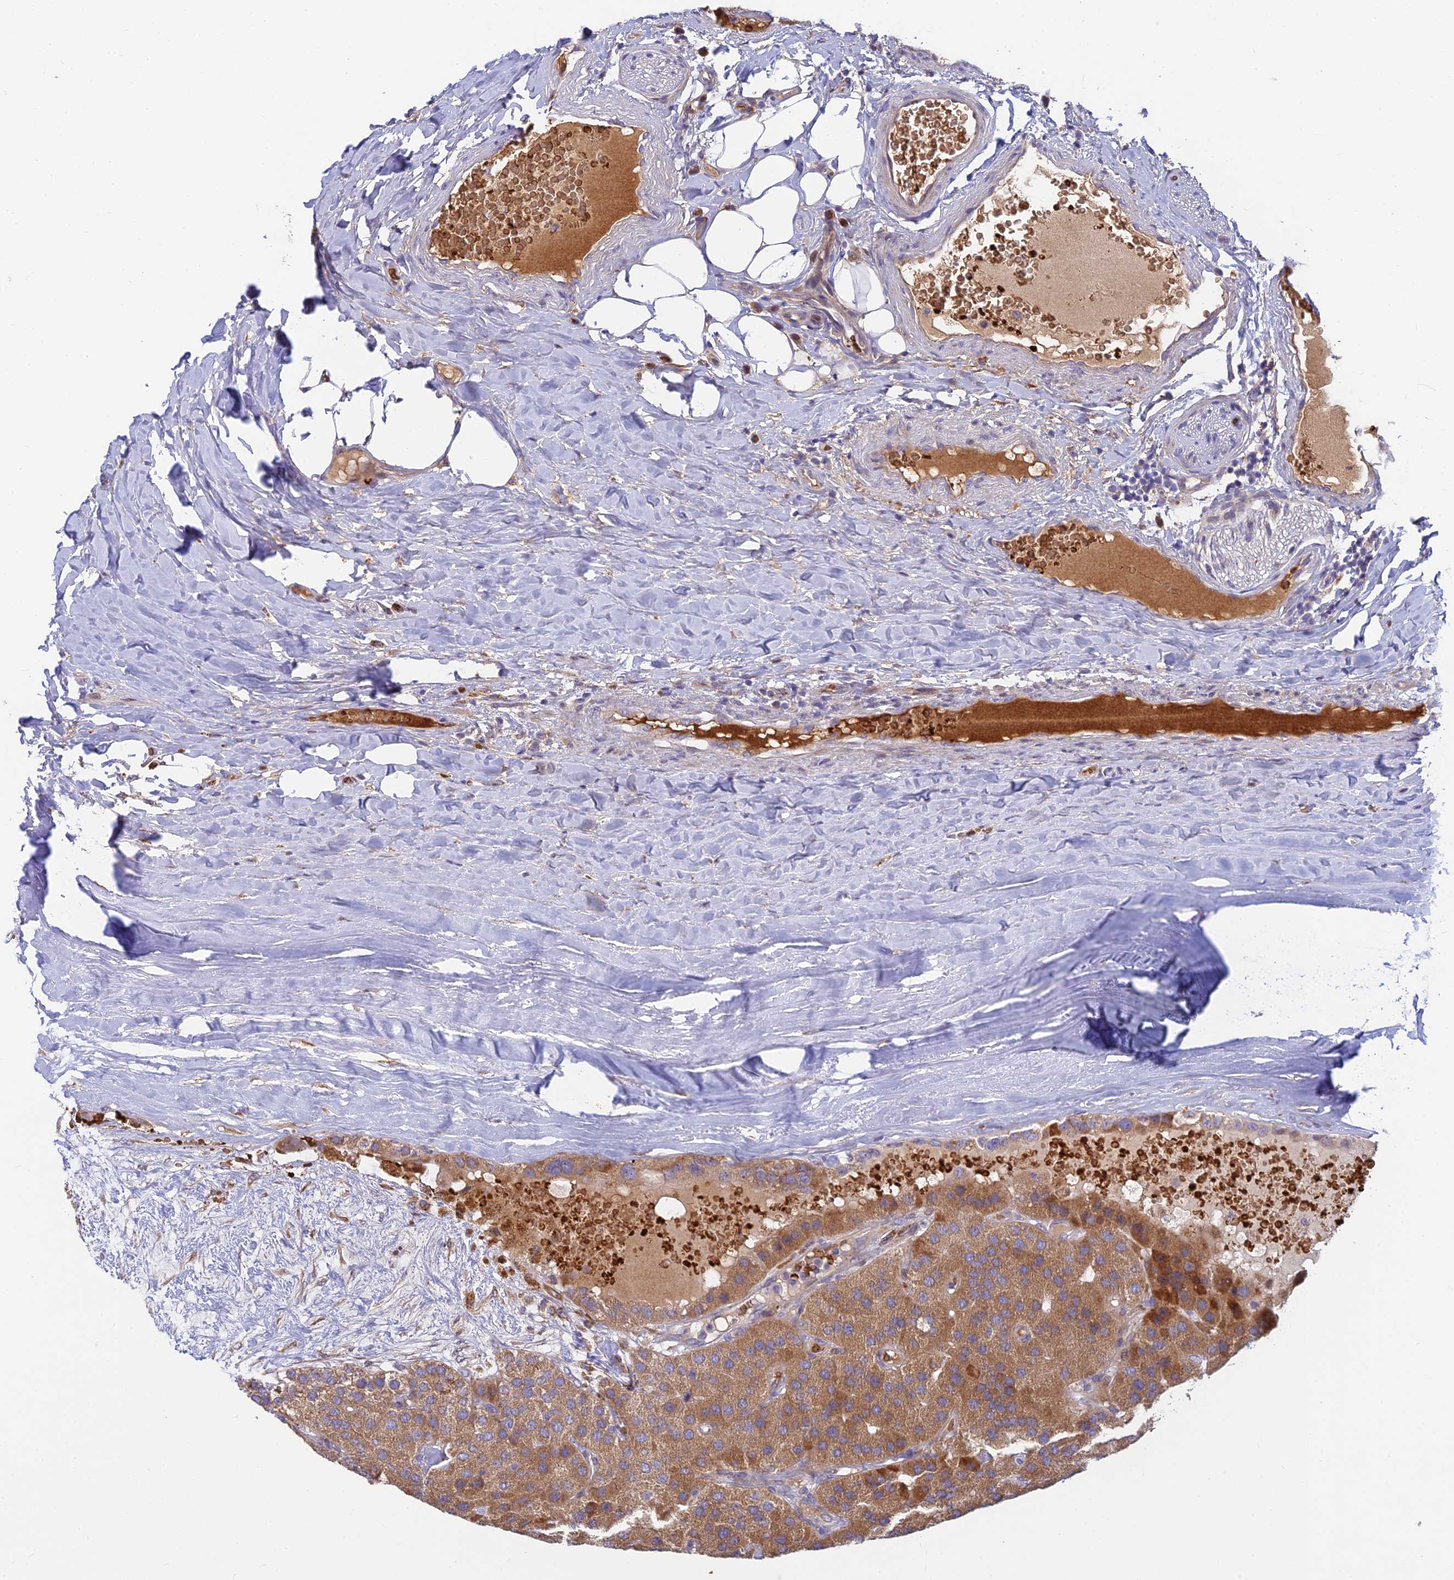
{"staining": {"intensity": "moderate", "quantity": ">75%", "location": "cytoplasmic/membranous"}, "tissue": "parathyroid gland", "cell_type": "Glandular cells", "image_type": "normal", "snomed": [{"axis": "morphology", "description": "Normal tissue, NOS"}, {"axis": "morphology", "description": "Adenoma, NOS"}, {"axis": "topography", "description": "Parathyroid gland"}], "caption": "IHC micrograph of benign parathyroid gland: human parathyroid gland stained using immunohistochemistry exhibits medium levels of moderate protein expression localized specifically in the cytoplasmic/membranous of glandular cells, appearing as a cytoplasmic/membranous brown color.", "gene": "UFSP2", "patient": {"sex": "female", "age": 86}}